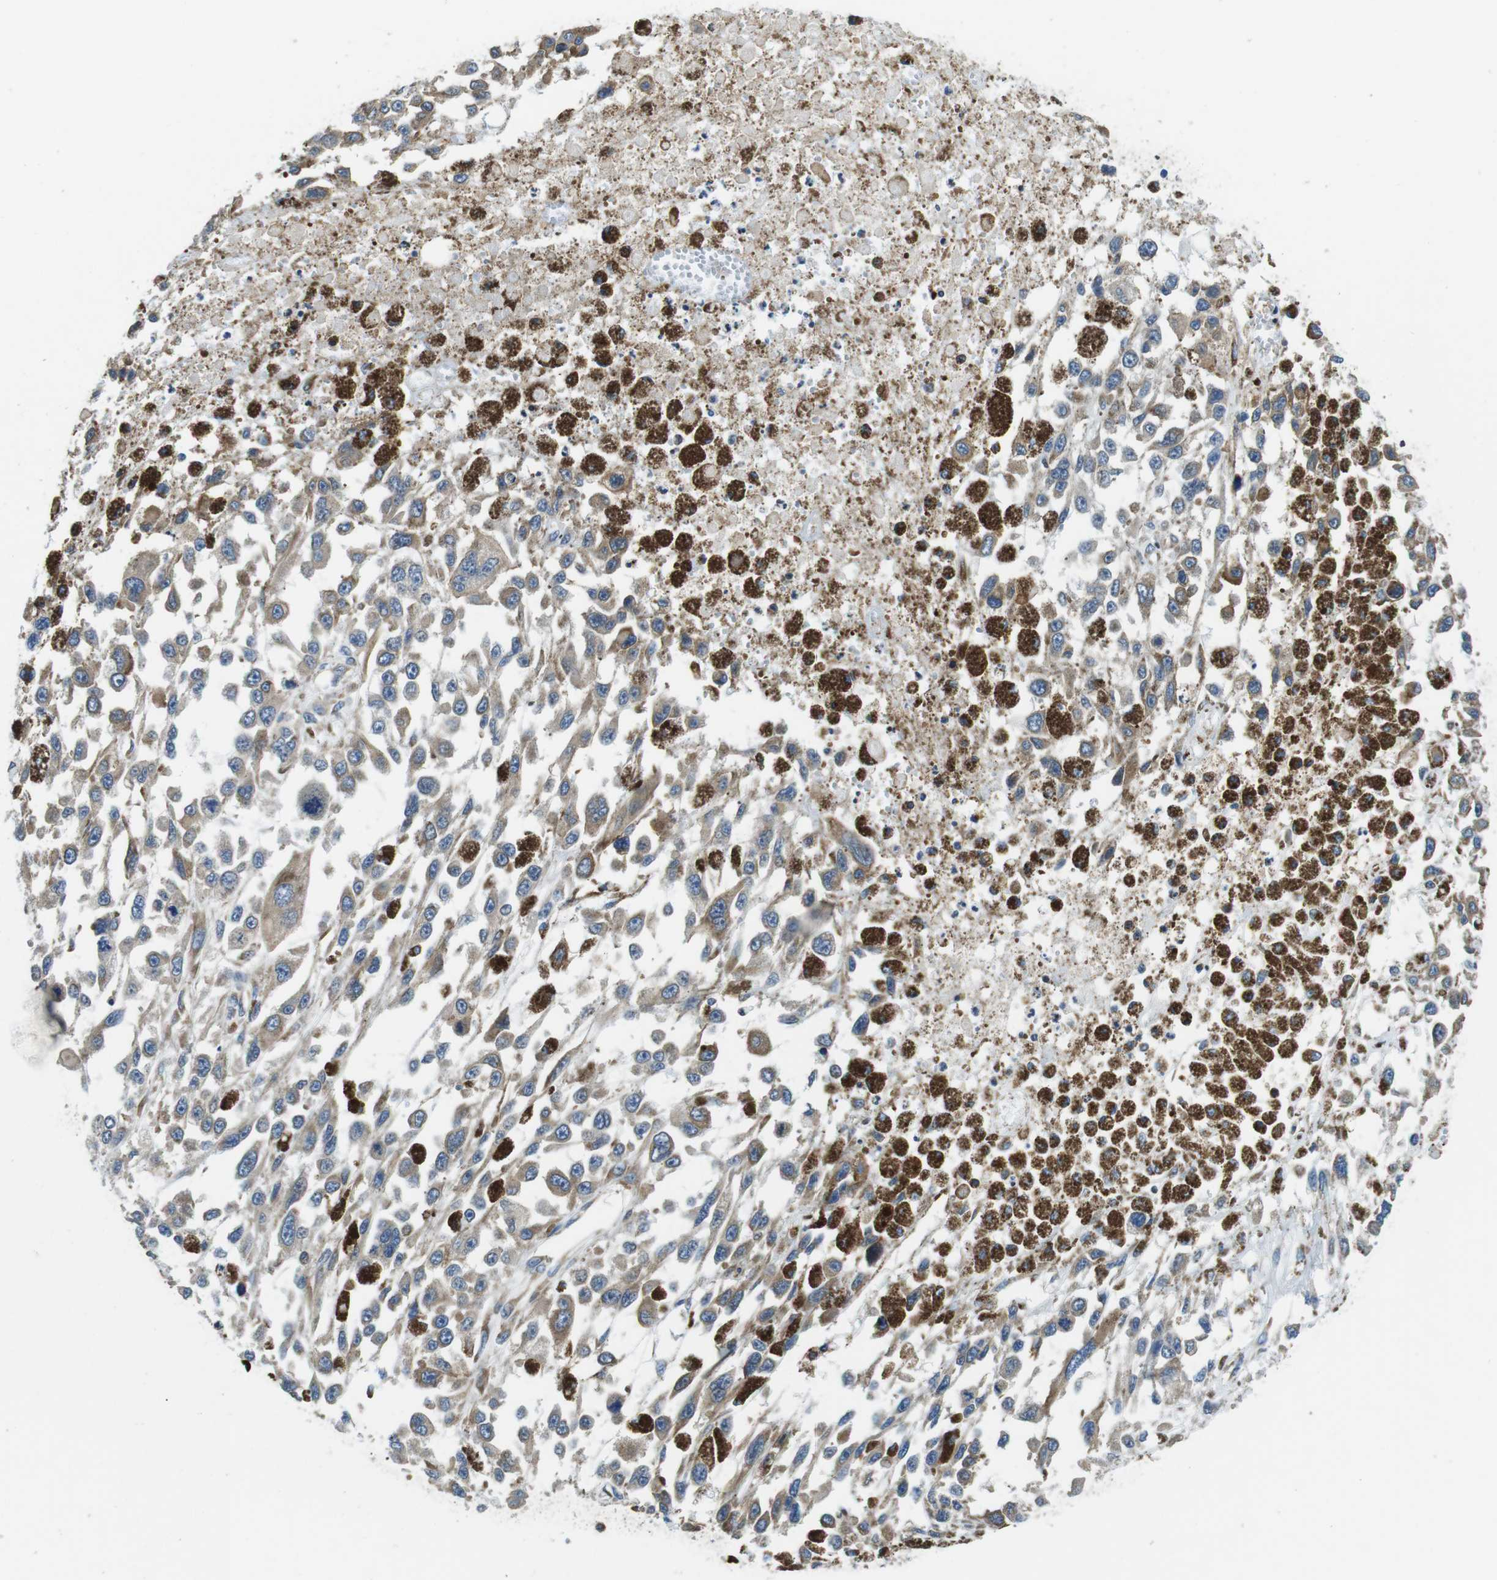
{"staining": {"intensity": "weak", "quantity": ">75%", "location": "cytoplasmic/membranous"}, "tissue": "melanoma", "cell_type": "Tumor cells", "image_type": "cancer", "snomed": [{"axis": "morphology", "description": "Malignant melanoma, Metastatic site"}, {"axis": "topography", "description": "Lymph node"}], "caption": "IHC of melanoma reveals low levels of weak cytoplasmic/membranous expression in about >75% of tumor cells.", "gene": "UGGT1", "patient": {"sex": "male", "age": 59}}